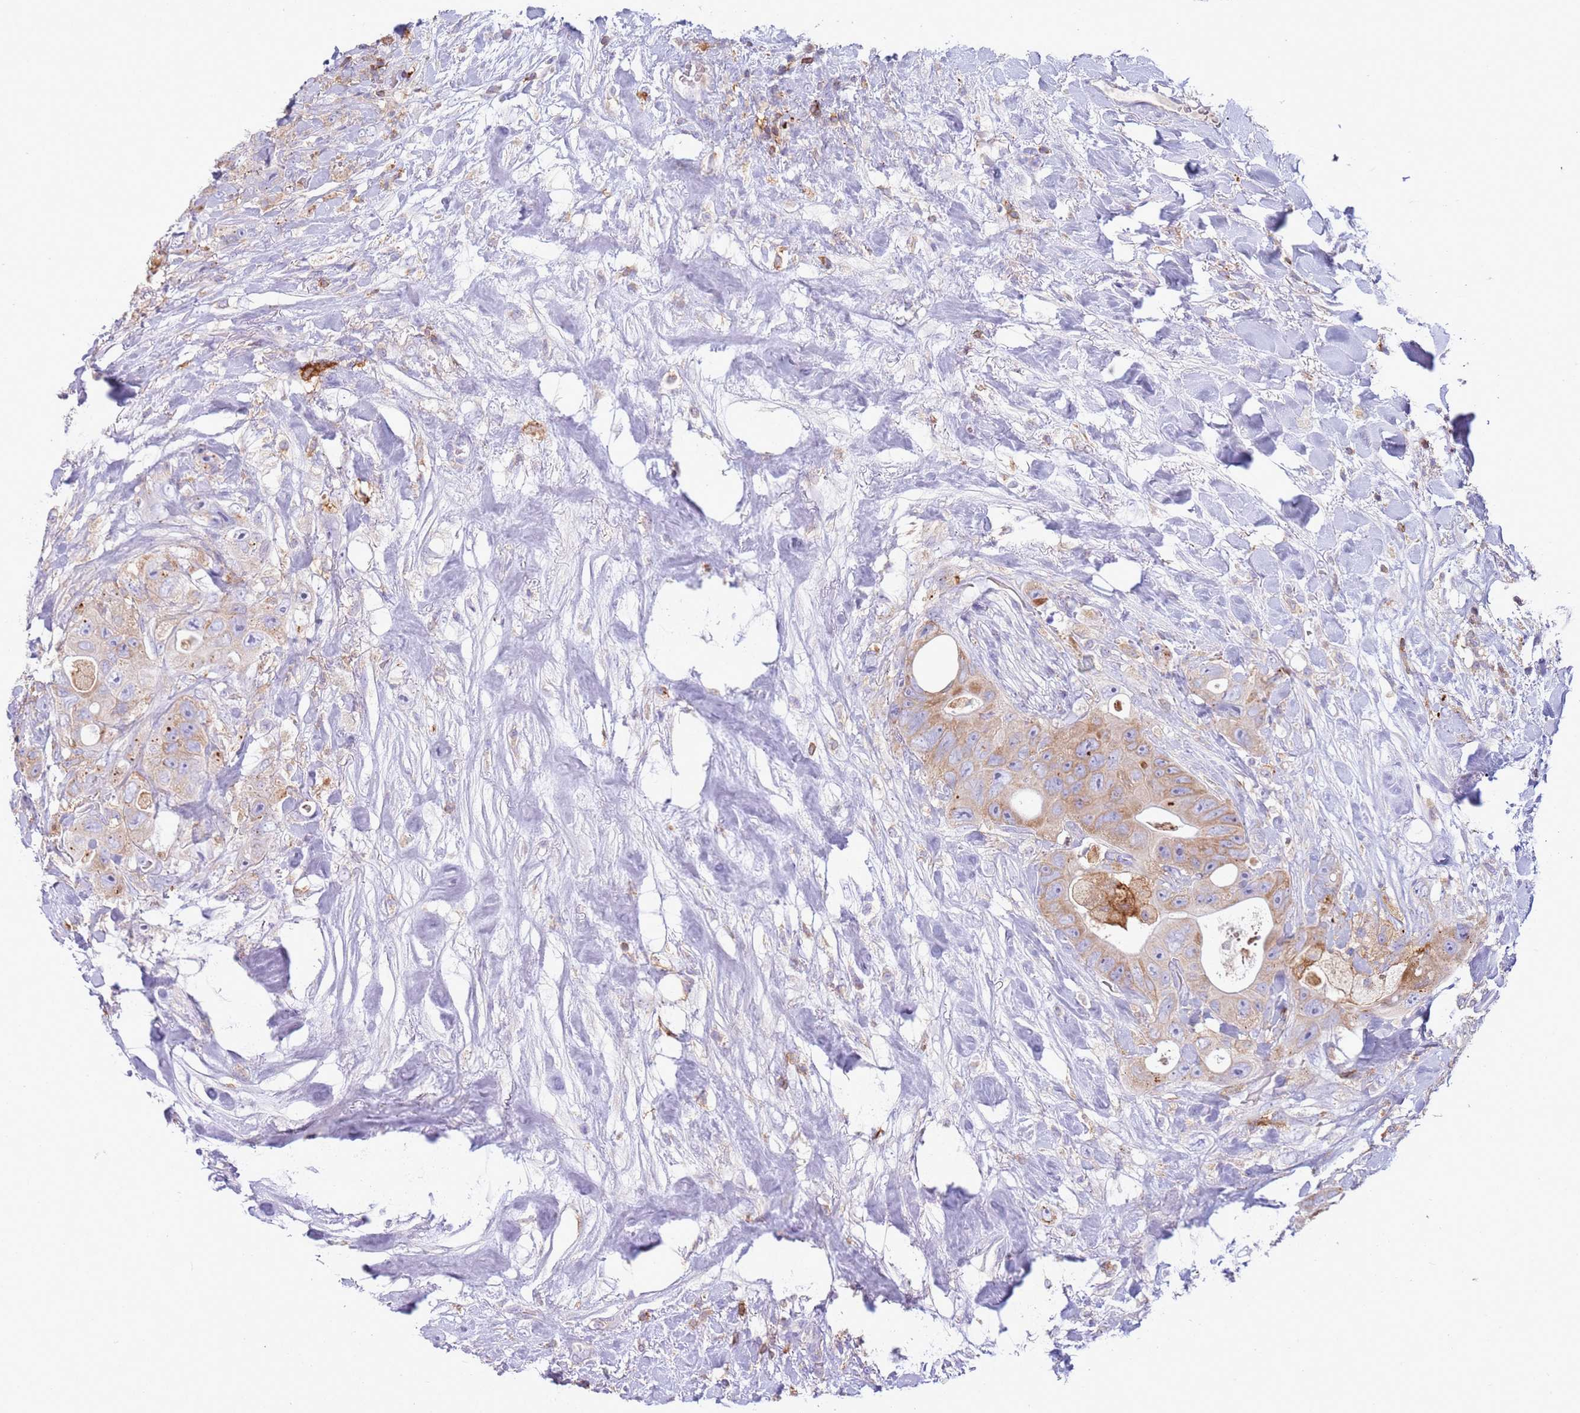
{"staining": {"intensity": "moderate", "quantity": ">75%", "location": "cytoplasmic/membranous"}, "tissue": "colorectal cancer", "cell_type": "Tumor cells", "image_type": "cancer", "snomed": [{"axis": "morphology", "description": "Adenocarcinoma, NOS"}, {"axis": "topography", "description": "Colon"}], "caption": "Protein analysis of colorectal cancer tissue reveals moderate cytoplasmic/membranous positivity in about >75% of tumor cells. (brown staining indicates protein expression, while blue staining denotes nuclei).", "gene": "TTPAL", "patient": {"sex": "female", "age": 46}}